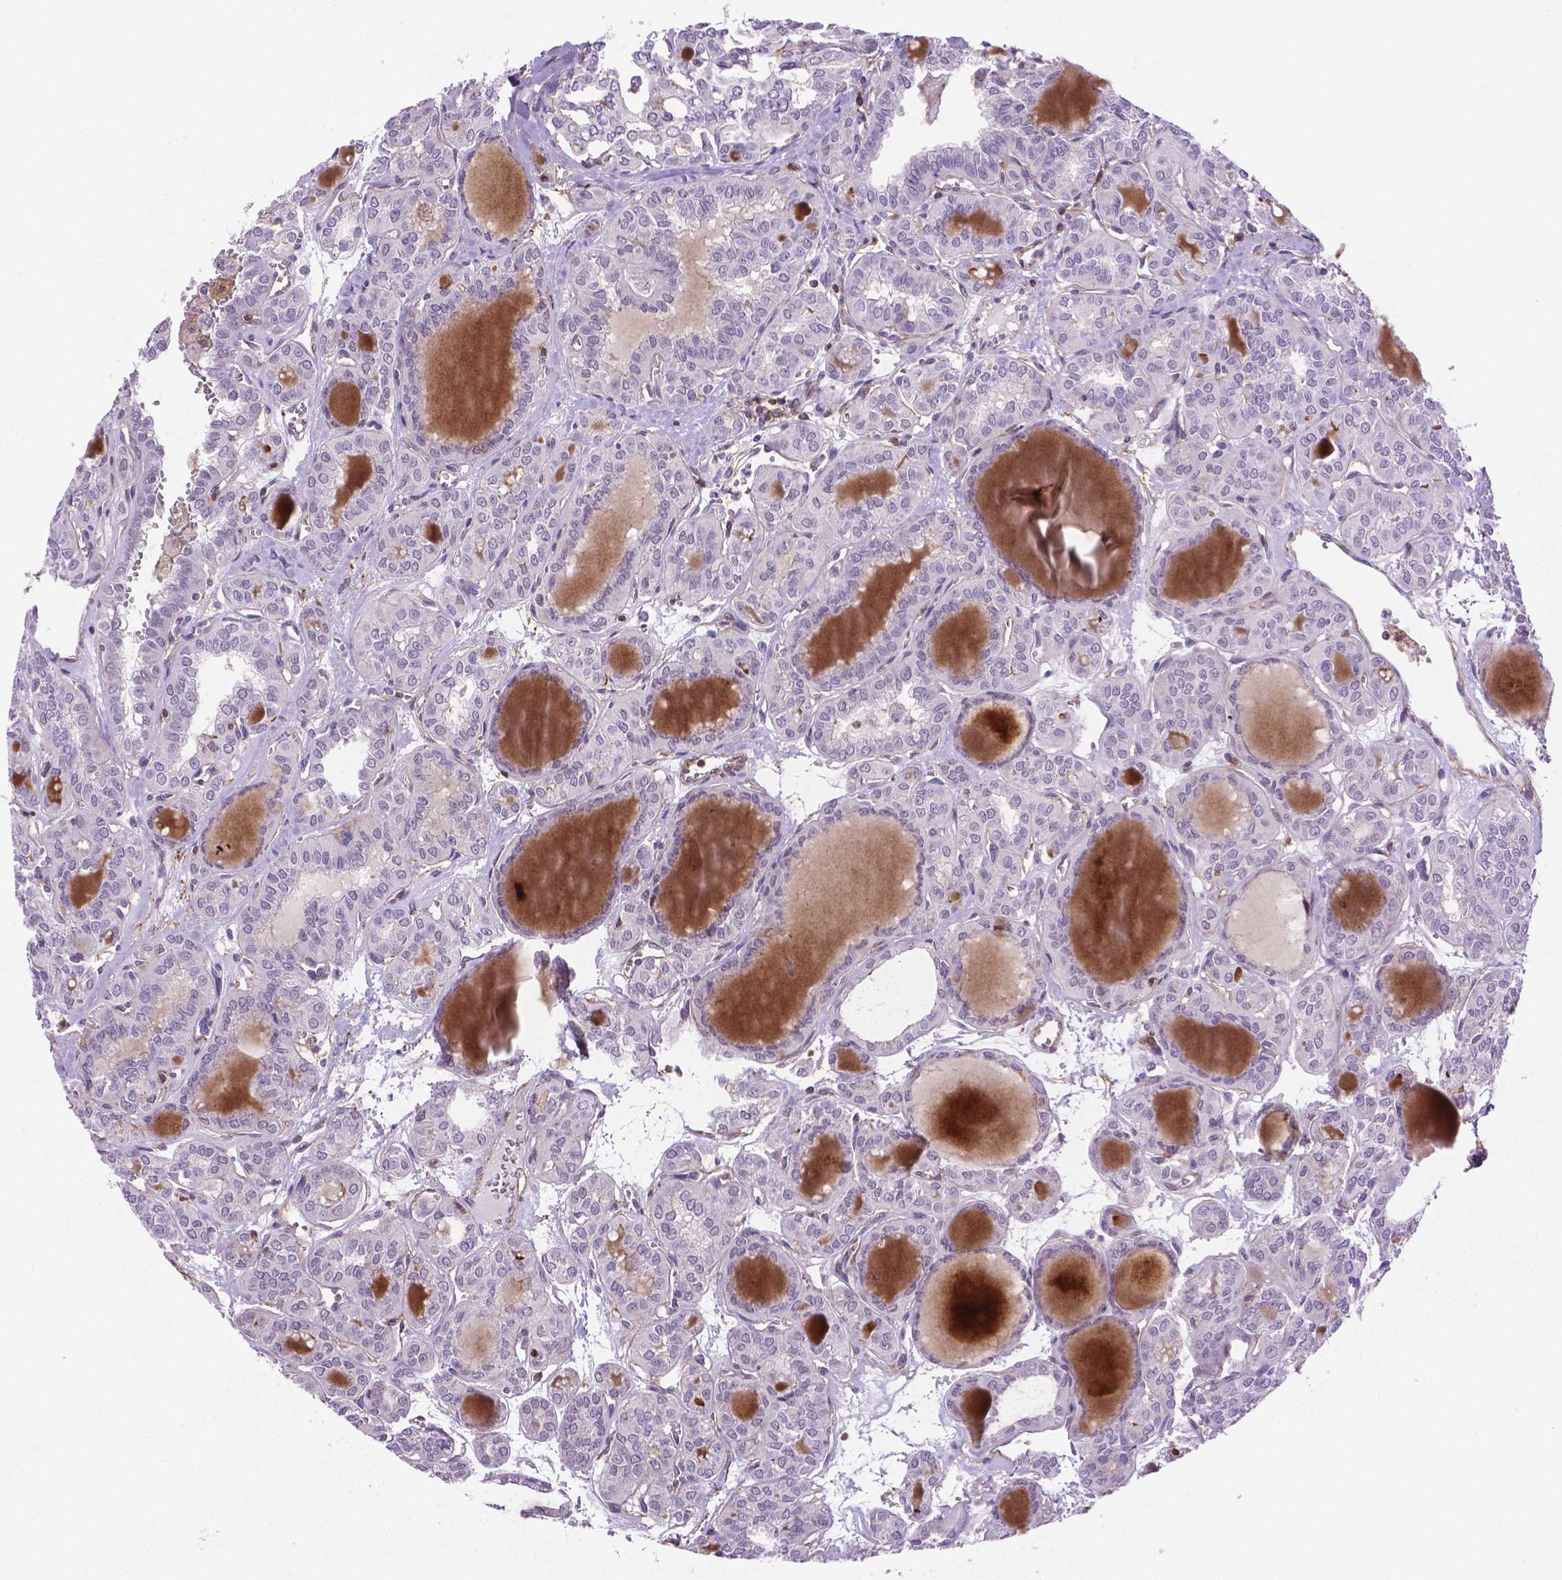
{"staining": {"intensity": "negative", "quantity": "none", "location": "none"}, "tissue": "thyroid cancer", "cell_type": "Tumor cells", "image_type": "cancer", "snomed": [{"axis": "morphology", "description": "Papillary adenocarcinoma, NOS"}, {"axis": "topography", "description": "Thyroid gland"}], "caption": "High magnification brightfield microscopy of thyroid cancer stained with DAB (3,3'-diaminobenzidine) (brown) and counterstained with hematoxylin (blue): tumor cells show no significant positivity. (Stains: DAB immunohistochemistry (IHC) with hematoxylin counter stain, Microscopy: brightfield microscopy at high magnification).", "gene": "ACAD10", "patient": {"sex": "female", "age": 41}}